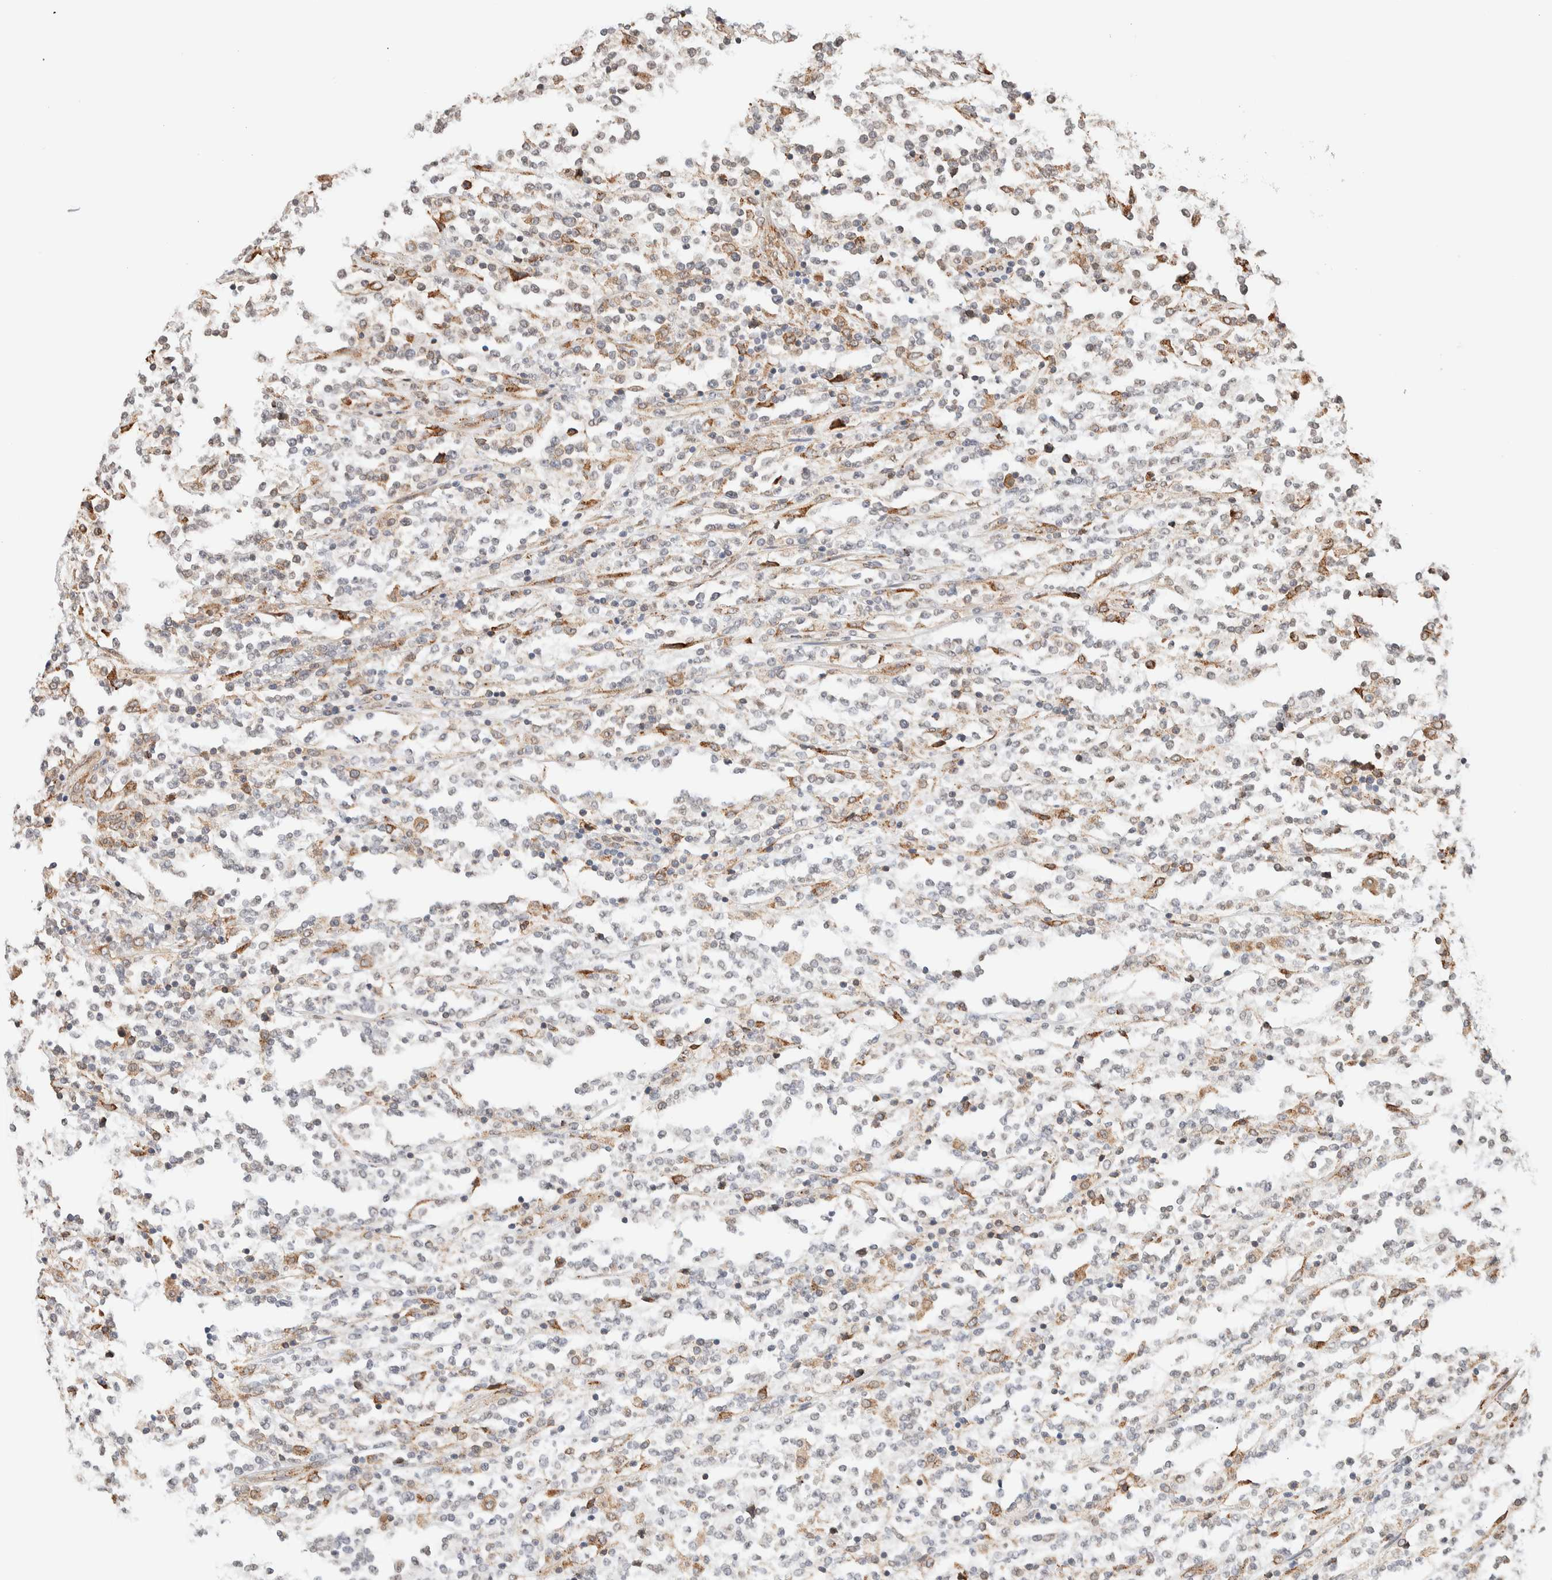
{"staining": {"intensity": "negative", "quantity": "none", "location": "none"}, "tissue": "lymphoma", "cell_type": "Tumor cells", "image_type": "cancer", "snomed": [{"axis": "morphology", "description": "Malignant lymphoma, non-Hodgkin's type, High grade"}, {"axis": "topography", "description": "Soft tissue"}], "caption": "Tumor cells are negative for protein expression in human high-grade malignant lymphoma, non-Hodgkin's type. (IHC, brightfield microscopy, high magnification).", "gene": "INTS1", "patient": {"sex": "male", "age": 18}}